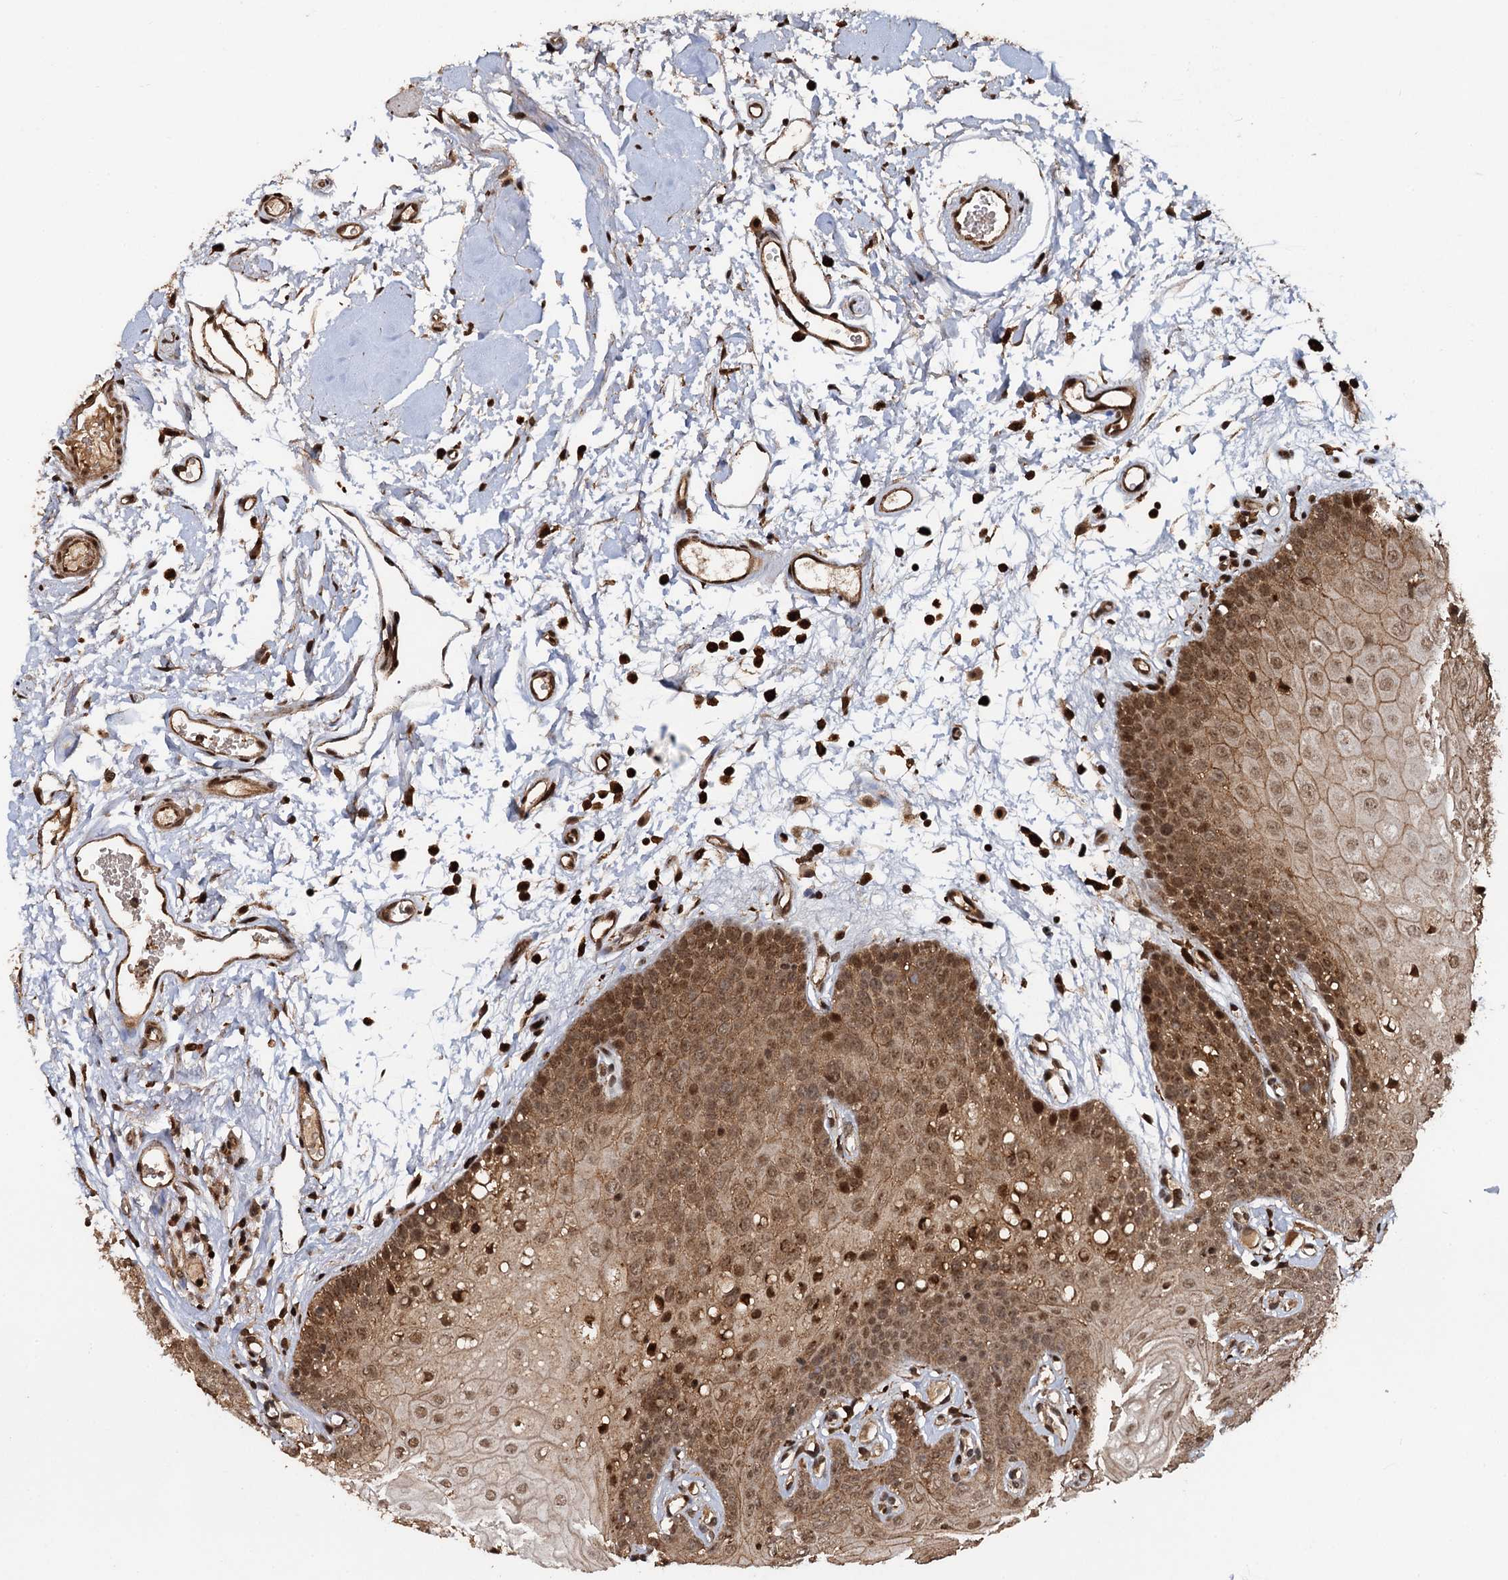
{"staining": {"intensity": "moderate", "quantity": ">75%", "location": "cytoplasmic/membranous,nuclear"}, "tissue": "oral mucosa", "cell_type": "Squamous epithelial cells", "image_type": "normal", "snomed": [{"axis": "morphology", "description": "Normal tissue, NOS"}, {"axis": "topography", "description": "Oral tissue"}, {"axis": "topography", "description": "Tounge, NOS"}], "caption": "Moderate cytoplasmic/membranous,nuclear protein expression is appreciated in approximately >75% of squamous epithelial cells in oral mucosa. (DAB IHC with brightfield microscopy, high magnification).", "gene": "CEP192", "patient": {"sex": "female", "age": 73}}